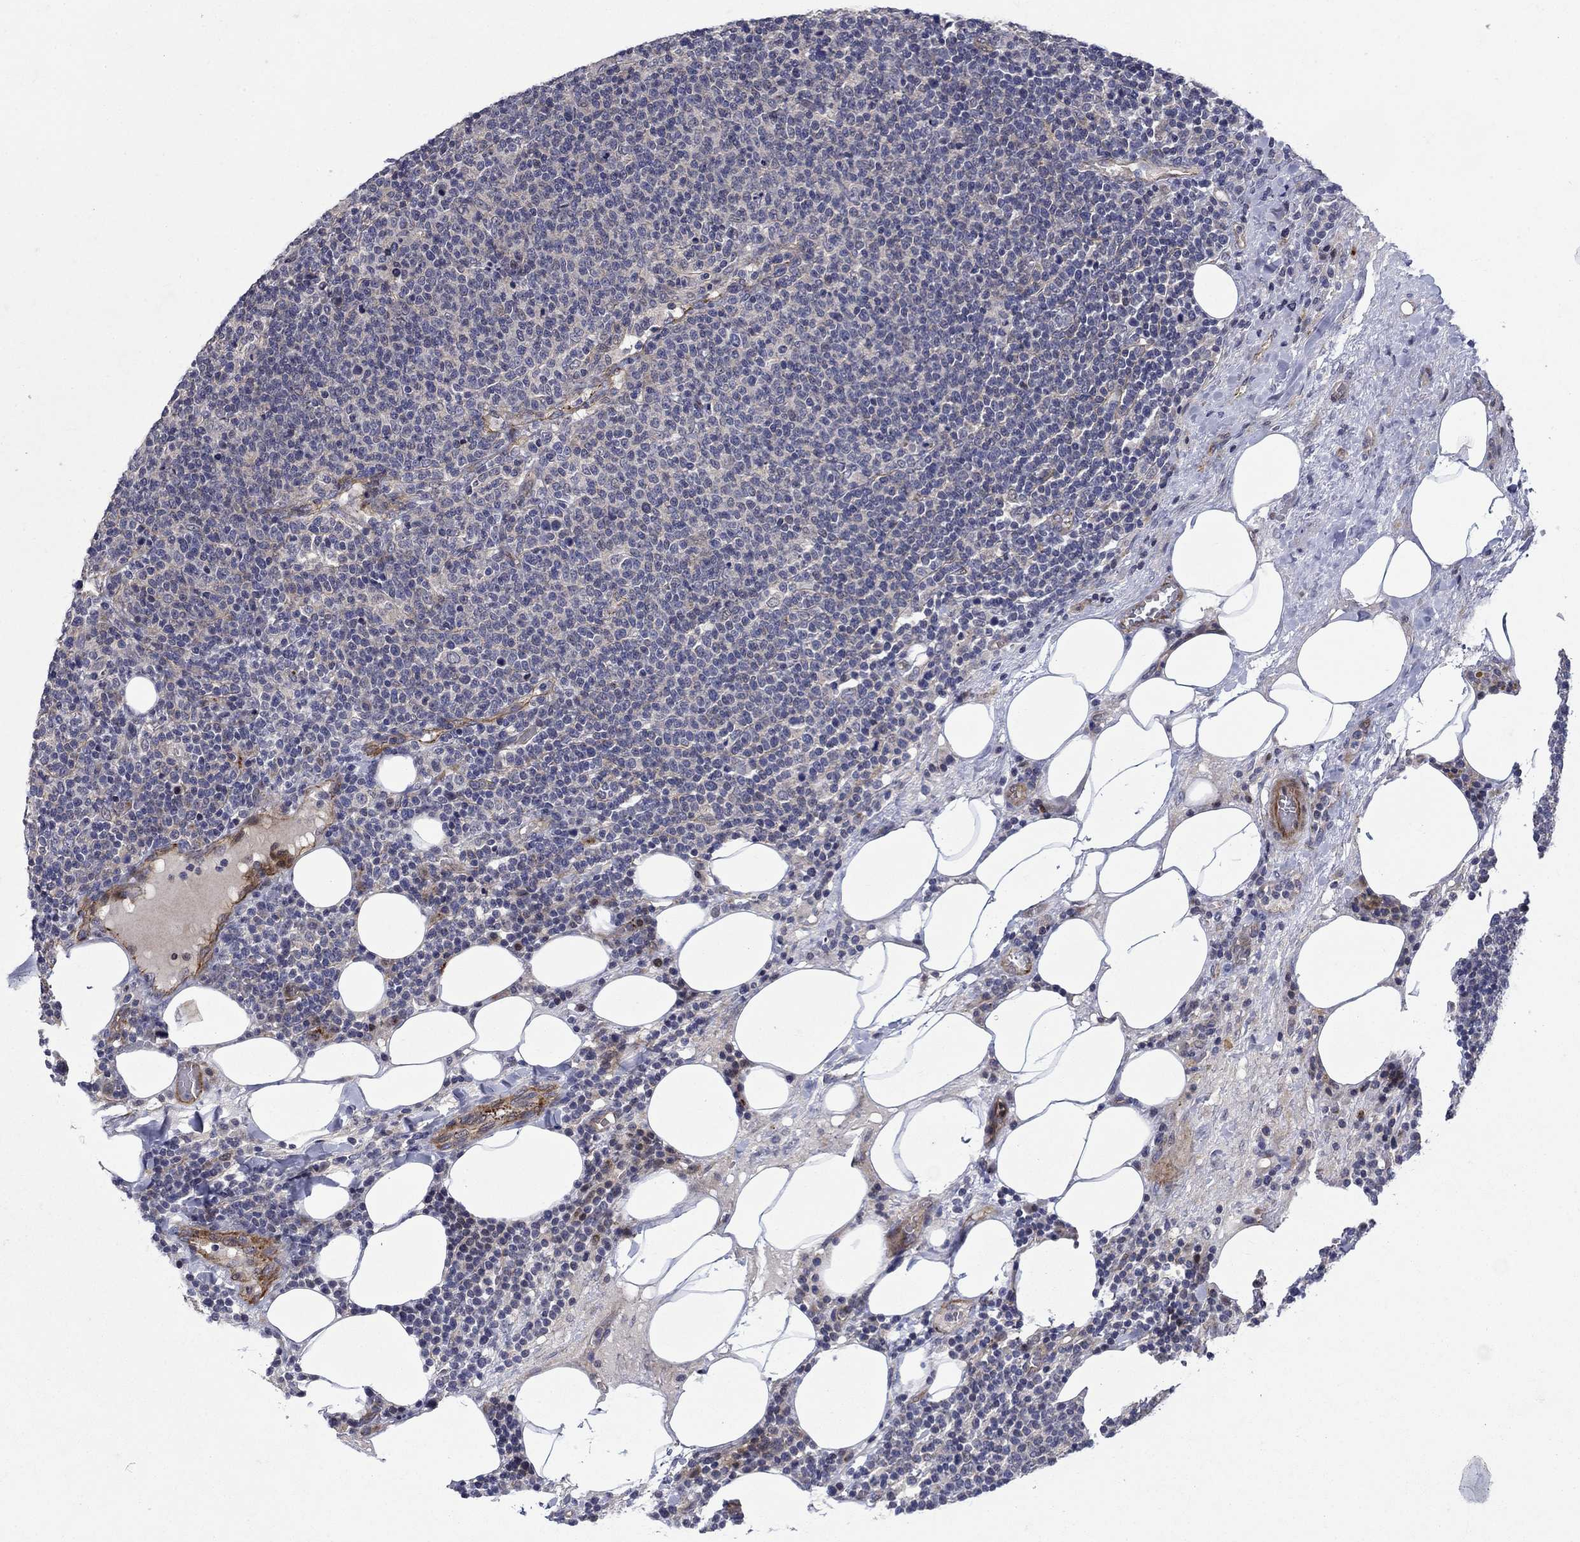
{"staining": {"intensity": "negative", "quantity": "none", "location": "none"}, "tissue": "lymphoma", "cell_type": "Tumor cells", "image_type": "cancer", "snomed": [{"axis": "morphology", "description": "Malignant lymphoma, non-Hodgkin's type, High grade"}, {"axis": "topography", "description": "Lymph node"}], "caption": "Immunohistochemistry histopathology image of neoplastic tissue: lymphoma stained with DAB reveals no significant protein staining in tumor cells.", "gene": "SLC7A1", "patient": {"sex": "male", "age": 61}}